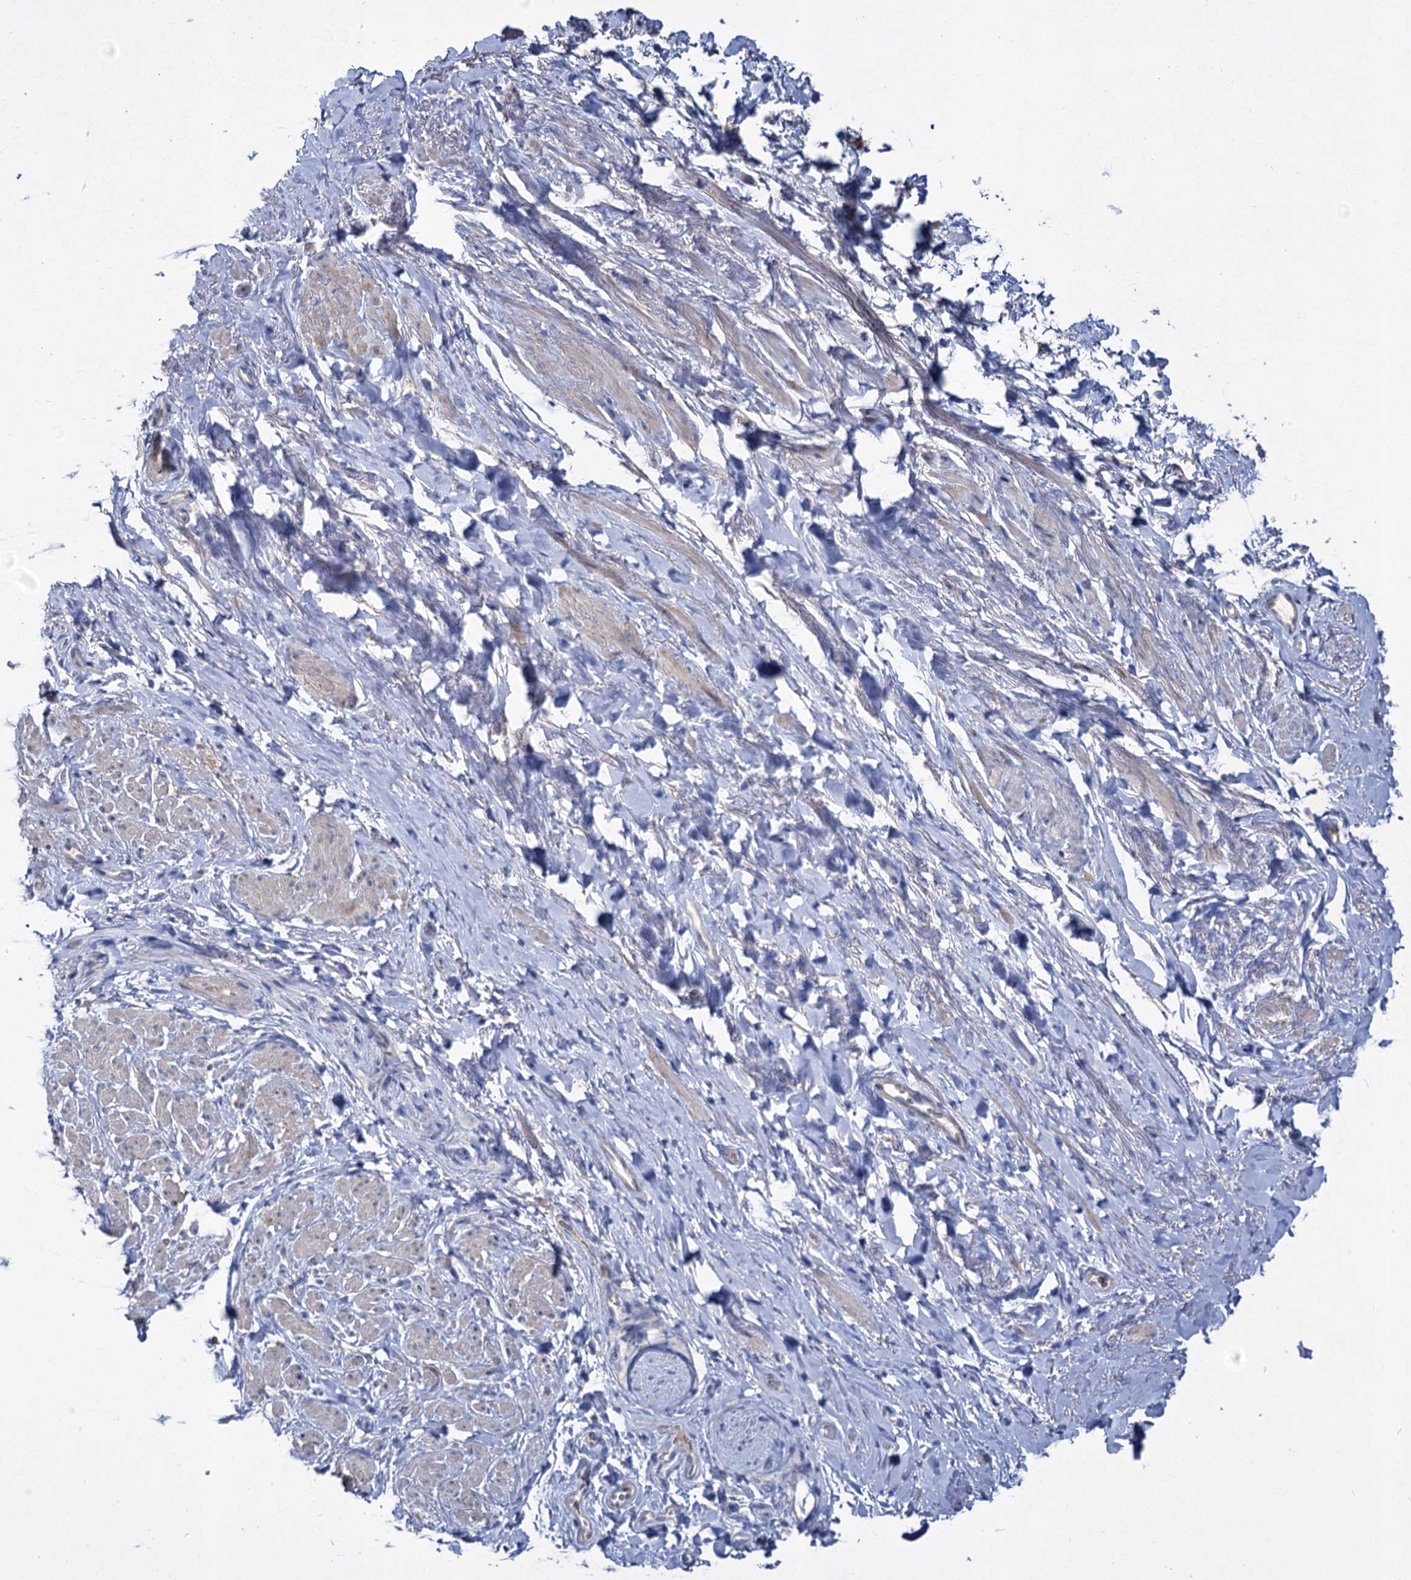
{"staining": {"intensity": "negative", "quantity": "none", "location": "none"}, "tissue": "smooth muscle", "cell_type": "Smooth muscle cells", "image_type": "normal", "snomed": [{"axis": "morphology", "description": "Normal tissue, NOS"}, {"axis": "topography", "description": "Smooth muscle"}, {"axis": "topography", "description": "Peripheral nerve tissue"}], "caption": "Immunohistochemical staining of unremarkable human smooth muscle reveals no significant expression in smooth muscle cells. (Stains: DAB immunohistochemistry with hematoxylin counter stain, Microscopy: brightfield microscopy at high magnification).", "gene": "ATP4A", "patient": {"sex": "male", "age": 69}}